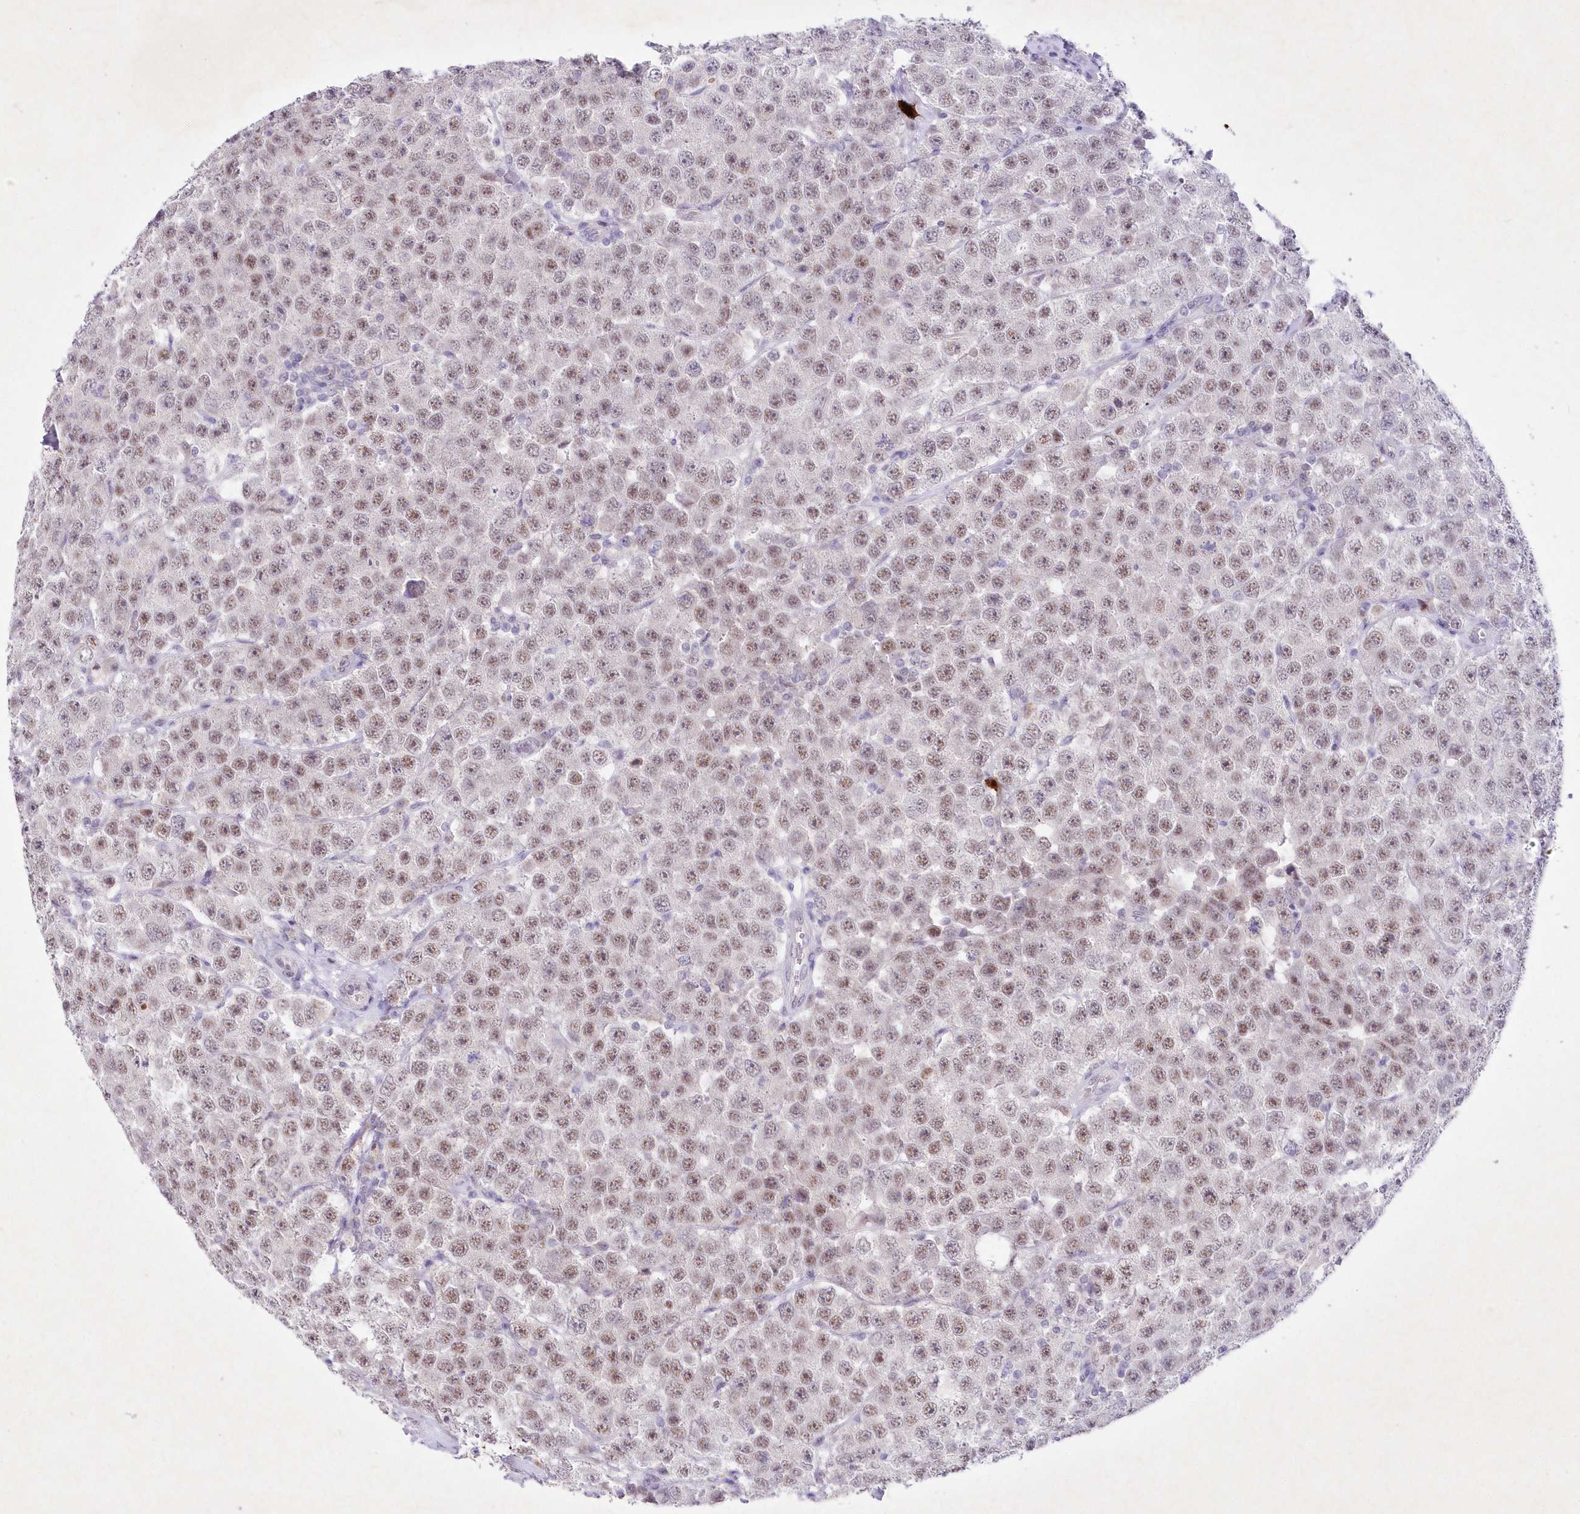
{"staining": {"intensity": "strong", "quantity": "25%-75%", "location": "nuclear"}, "tissue": "testis cancer", "cell_type": "Tumor cells", "image_type": "cancer", "snomed": [{"axis": "morphology", "description": "Seminoma, NOS"}, {"axis": "topography", "description": "Testis"}], "caption": "A brown stain highlights strong nuclear expression of a protein in seminoma (testis) tumor cells. (brown staining indicates protein expression, while blue staining denotes nuclei).", "gene": "RBM27", "patient": {"sex": "male", "age": 28}}